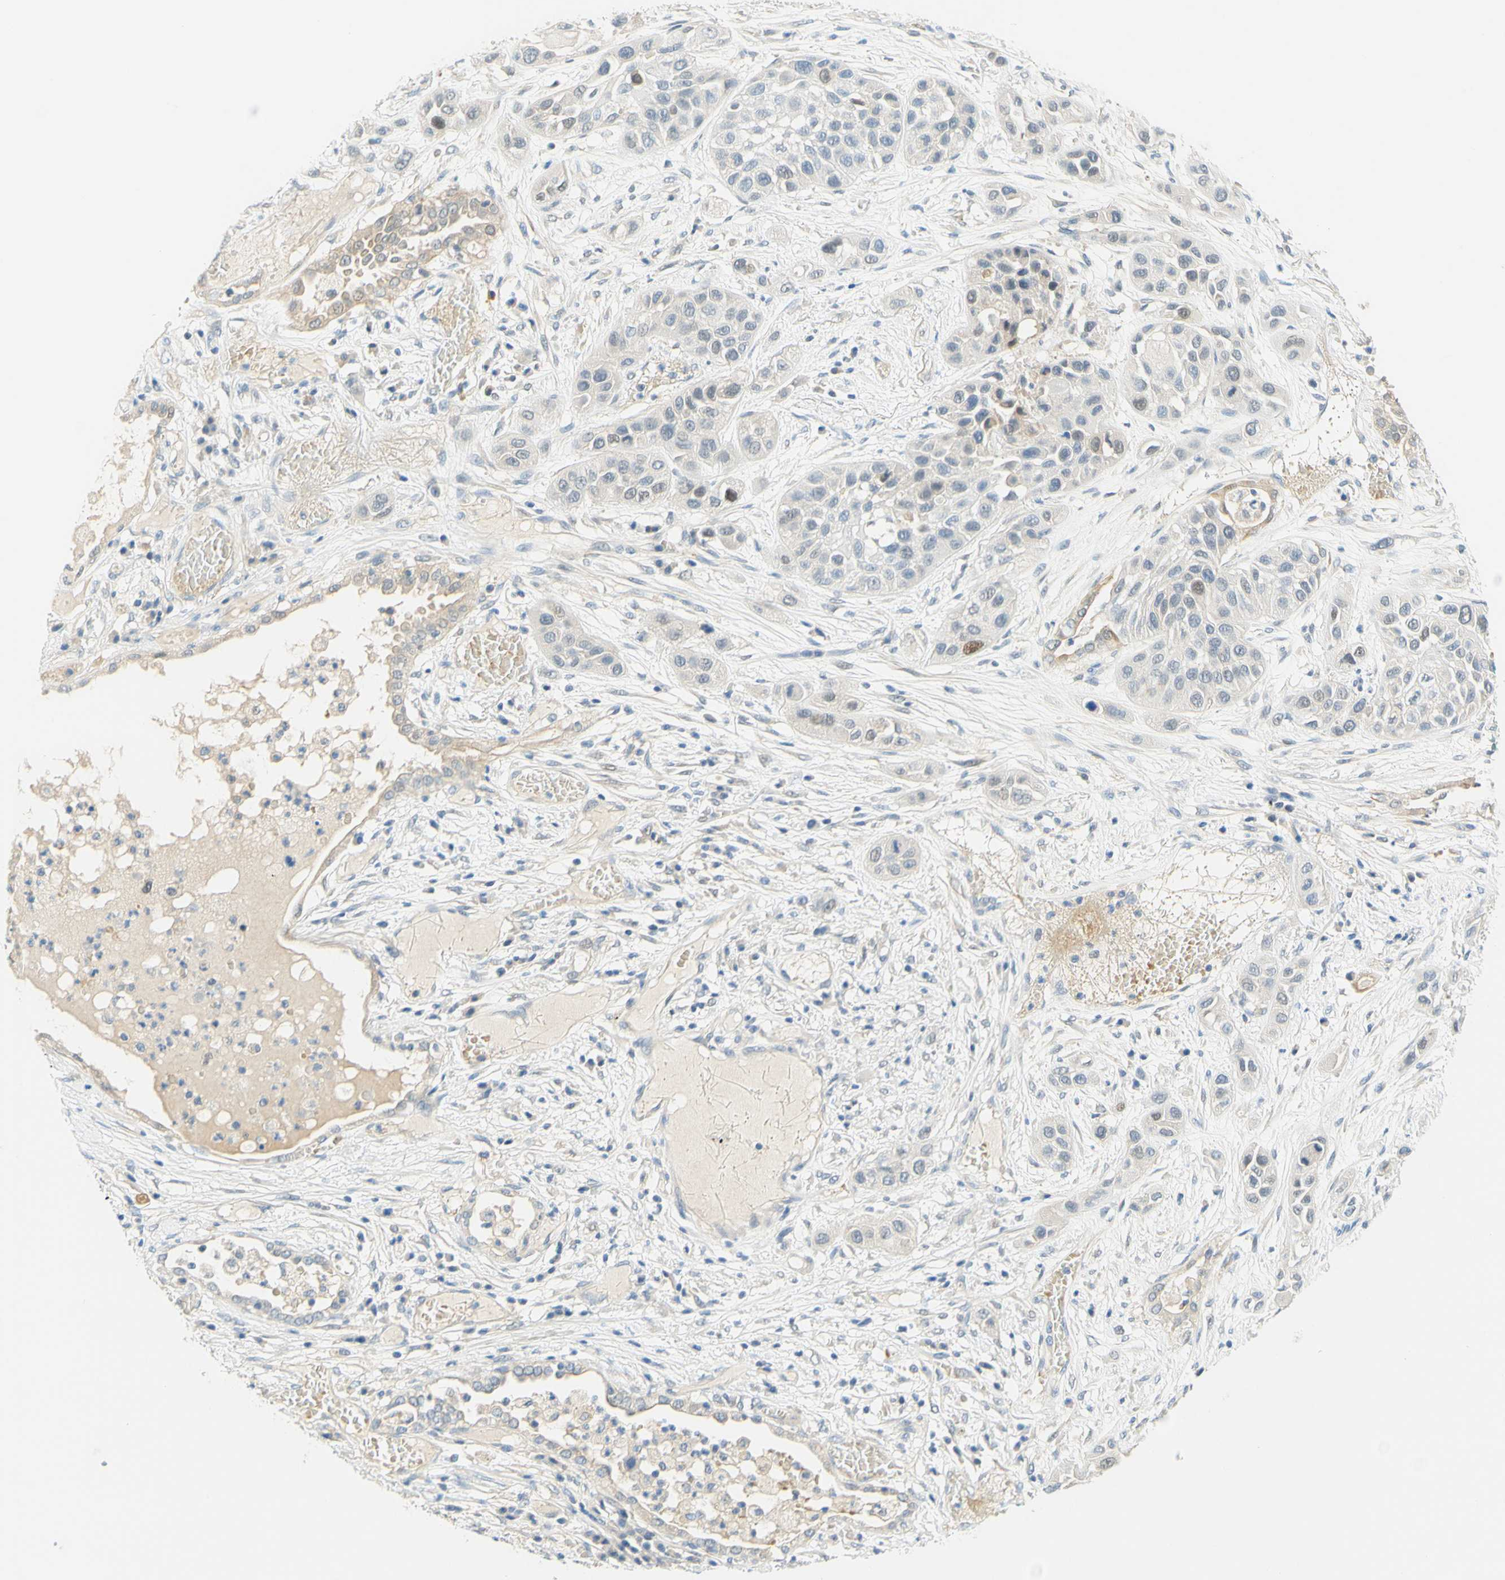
{"staining": {"intensity": "negative", "quantity": "none", "location": "none"}, "tissue": "lung cancer", "cell_type": "Tumor cells", "image_type": "cancer", "snomed": [{"axis": "morphology", "description": "Squamous cell carcinoma, NOS"}, {"axis": "topography", "description": "Lung"}], "caption": "Squamous cell carcinoma (lung) stained for a protein using immunohistochemistry (IHC) displays no positivity tumor cells.", "gene": "ENTREP2", "patient": {"sex": "male", "age": 71}}